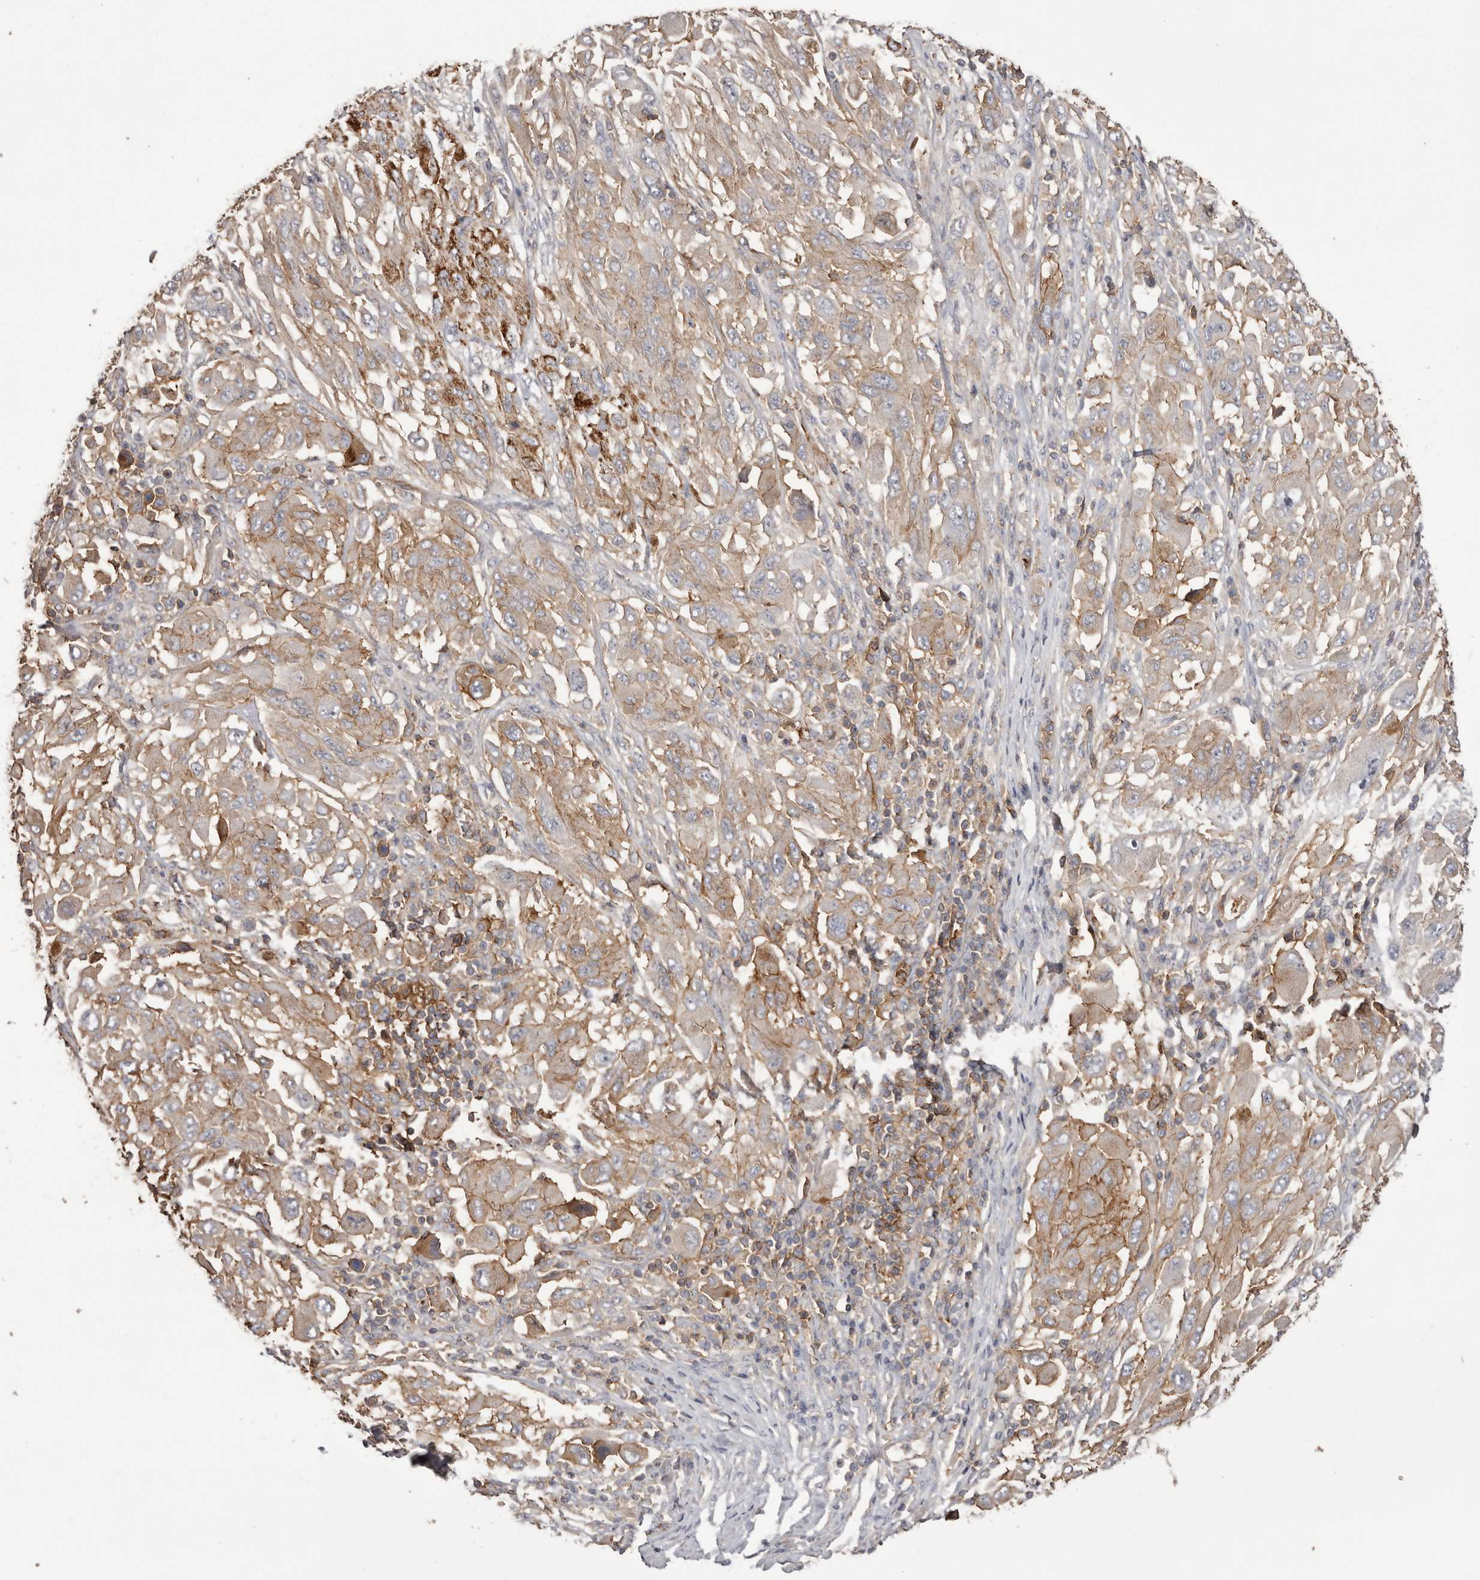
{"staining": {"intensity": "moderate", "quantity": ">75%", "location": "cytoplasmic/membranous"}, "tissue": "melanoma", "cell_type": "Tumor cells", "image_type": "cancer", "snomed": [{"axis": "morphology", "description": "Malignant melanoma, NOS"}, {"axis": "topography", "description": "Skin"}], "caption": "Malignant melanoma stained with DAB (3,3'-diaminobenzidine) IHC reveals medium levels of moderate cytoplasmic/membranous expression in about >75% of tumor cells. The staining was performed using DAB (3,3'-diaminobenzidine) to visualize the protein expression in brown, while the nuclei were stained in blue with hematoxylin (Magnification: 20x).", "gene": "MMACHC", "patient": {"sex": "female", "age": 91}}